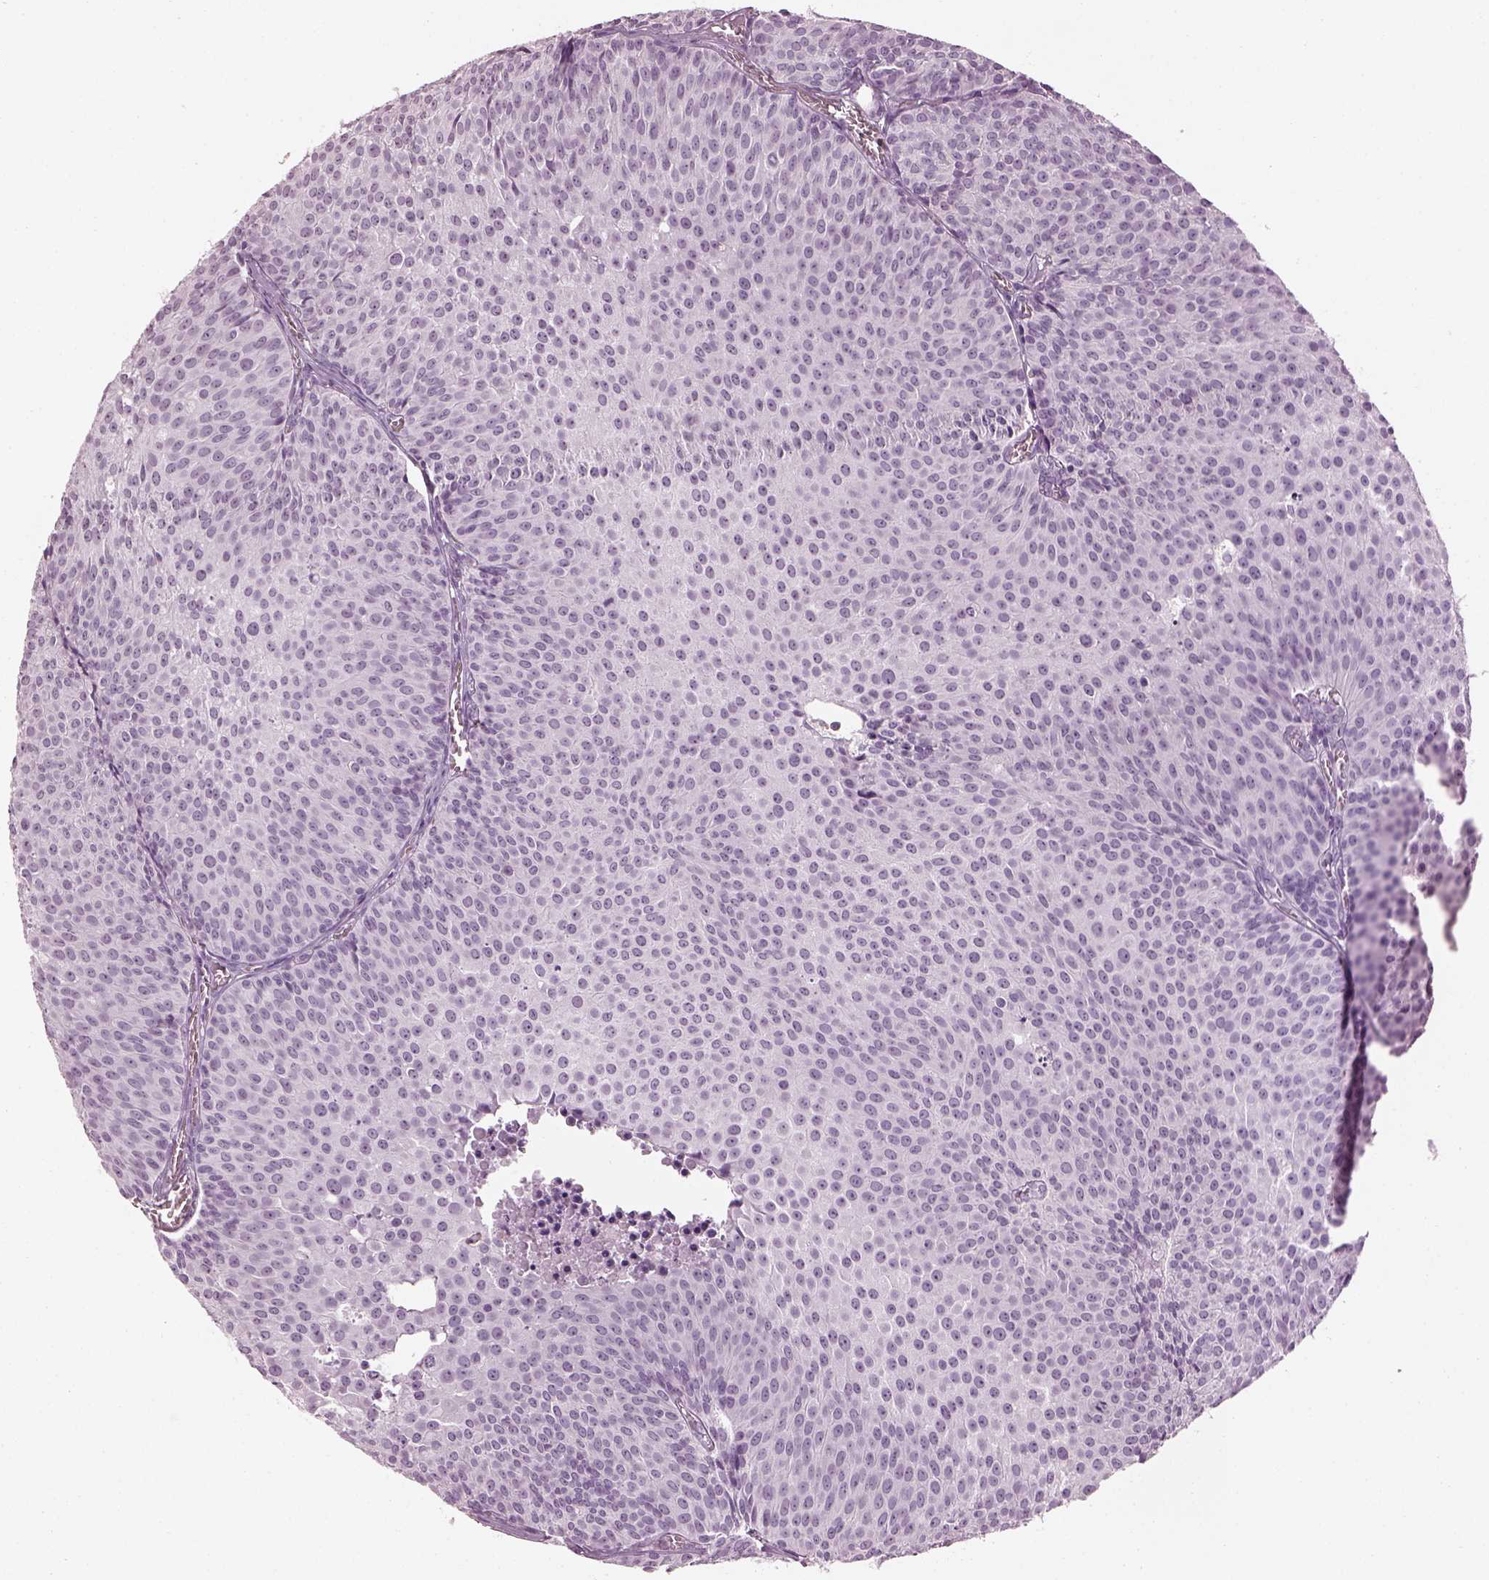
{"staining": {"intensity": "negative", "quantity": "none", "location": "none"}, "tissue": "urothelial cancer", "cell_type": "Tumor cells", "image_type": "cancer", "snomed": [{"axis": "morphology", "description": "Urothelial carcinoma, Low grade"}, {"axis": "topography", "description": "Urinary bladder"}], "caption": "Photomicrograph shows no protein staining in tumor cells of low-grade urothelial carcinoma tissue.", "gene": "ADGRG2", "patient": {"sex": "male", "age": 63}}